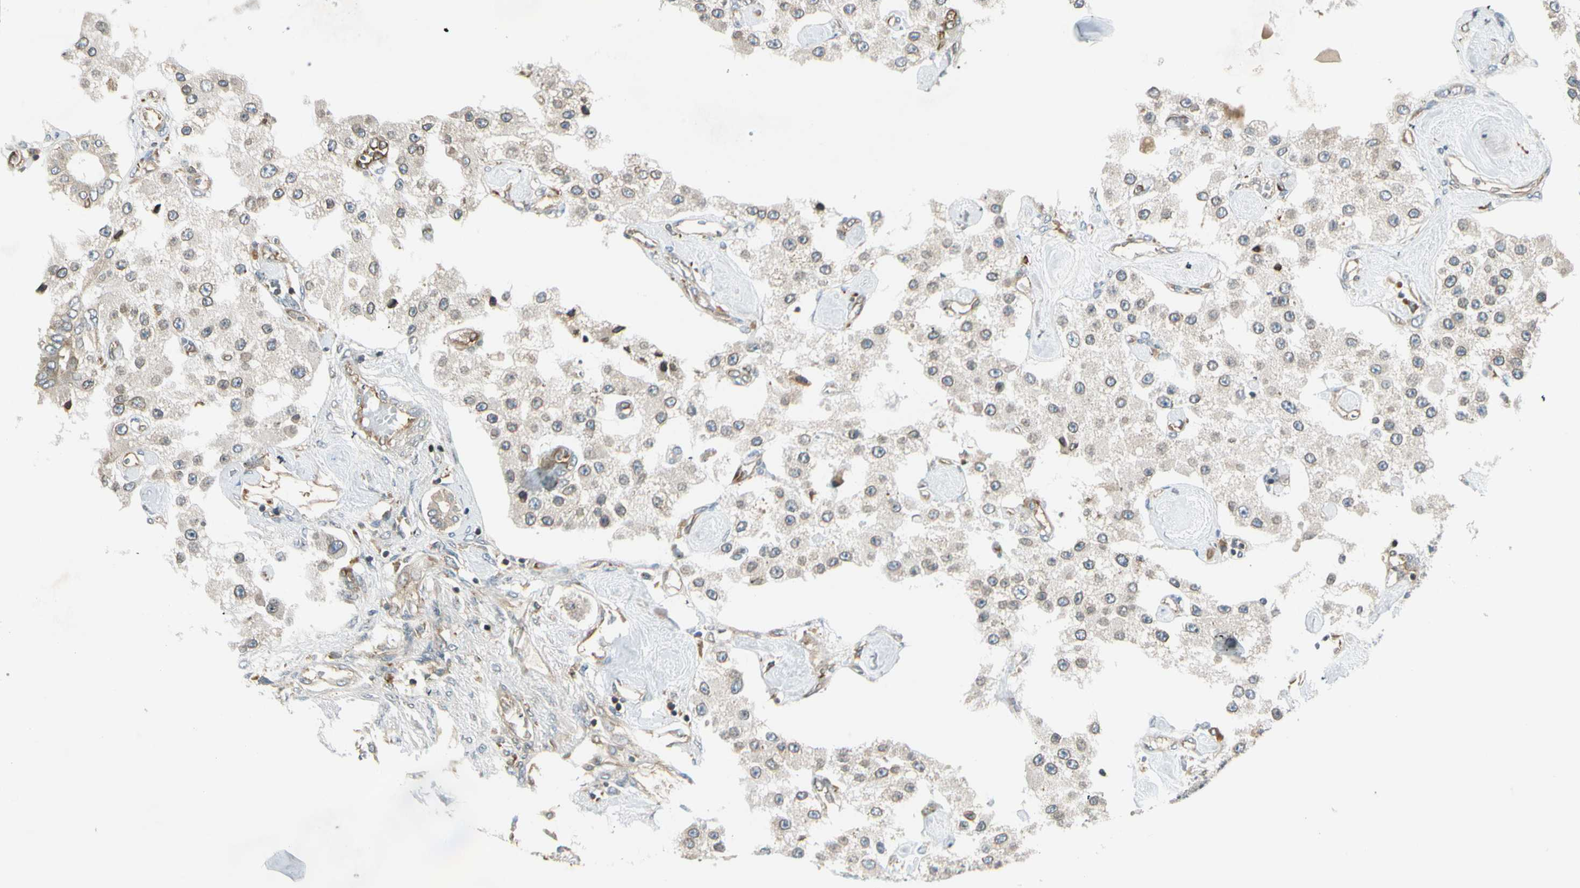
{"staining": {"intensity": "negative", "quantity": "none", "location": "none"}, "tissue": "carcinoid", "cell_type": "Tumor cells", "image_type": "cancer", "snomed": [{"axis": "morphology", "description": "Carcinoid, malignant, NOS"}, {"axis": "topography", "description": "Pancreas"}], "caption": "High magnification brightfield microscopy of malignant carcinoid stained with DAB (brown) and counterstained with hematoxylin (blue): tumor cells show no significant positivity.", "gene": "TRIO", "patient": {"sex": "male", "age": 41}}